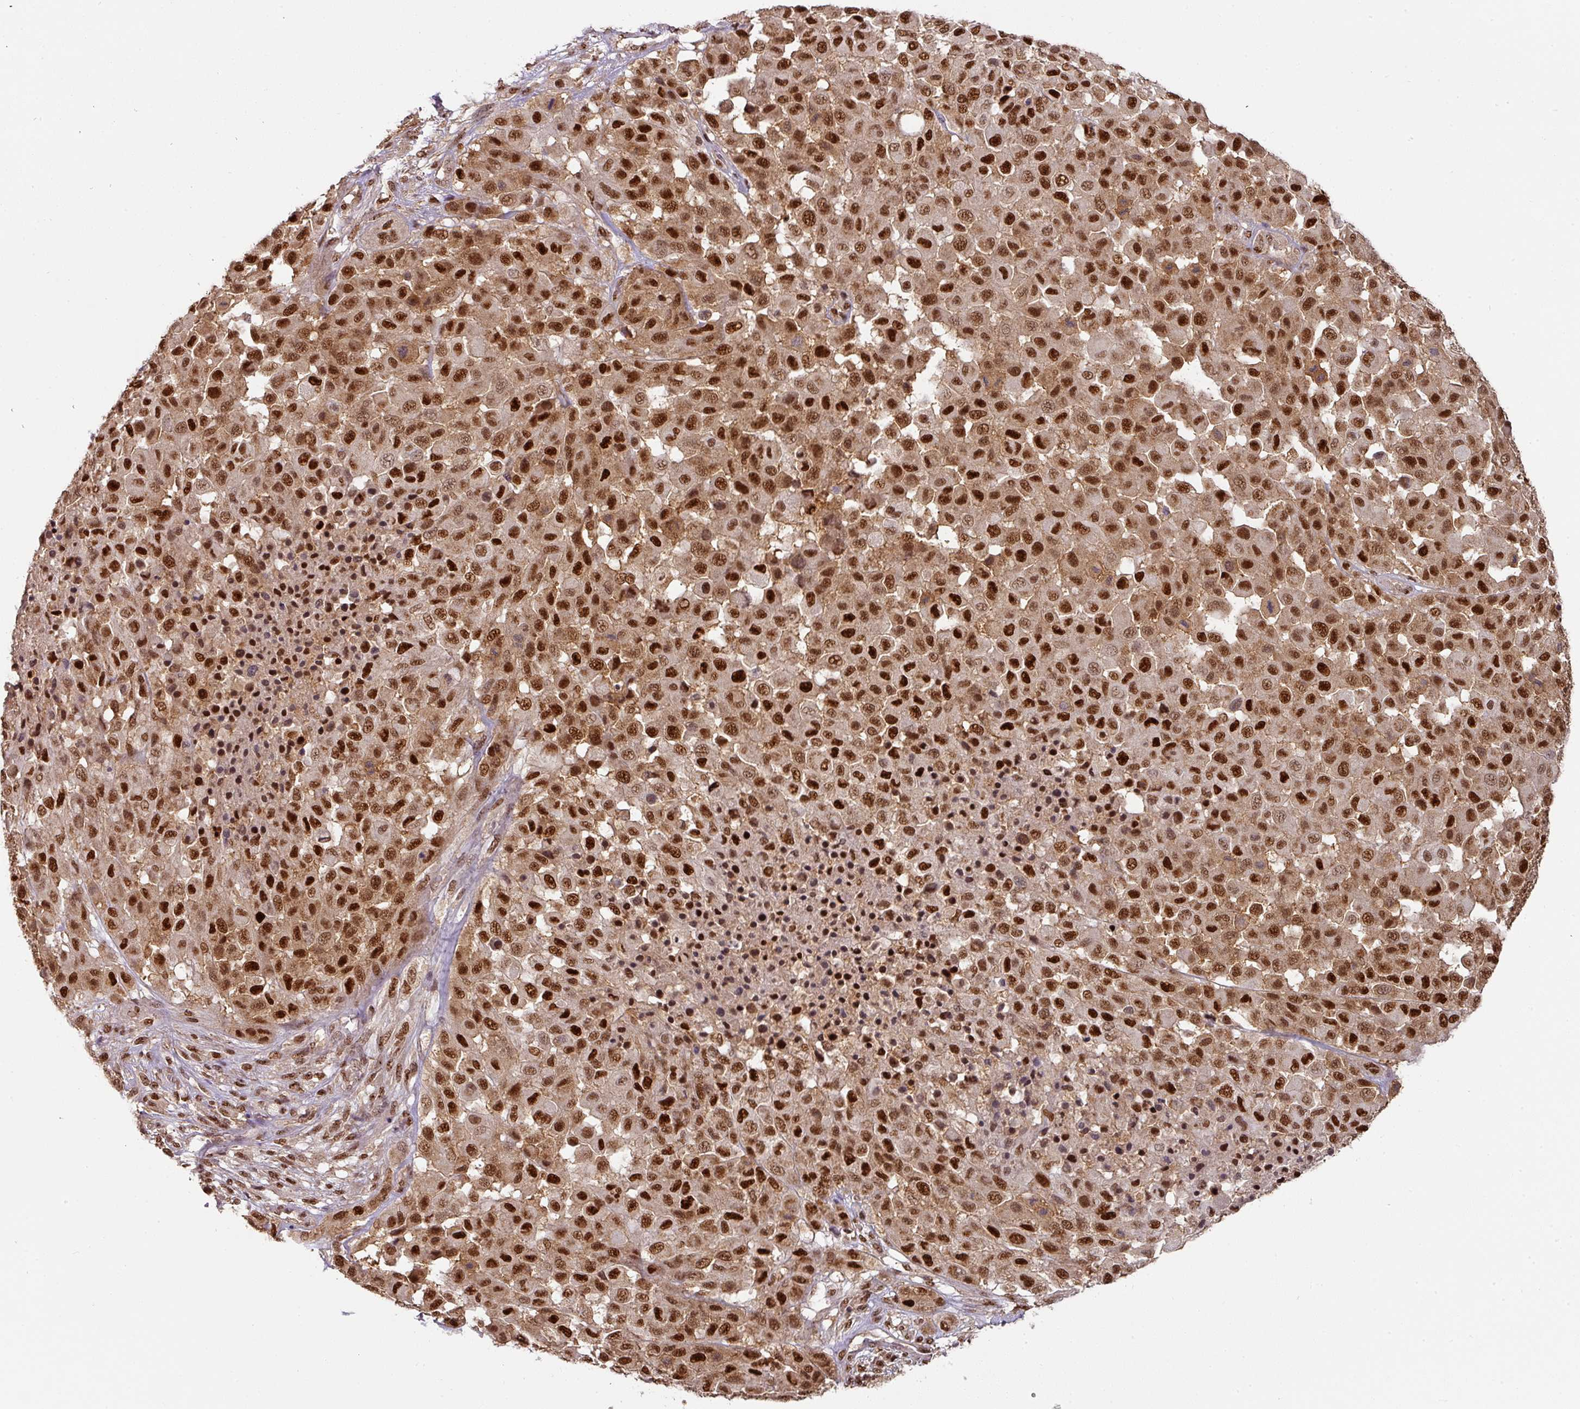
{"staining": {"intensity": "strong", "quantity": ">75%", "location": "cytoplasmic/membranous,nuclear"}, "tissue": "melanoma", "cell_type": "Tumor cells", "image_type": "cancer", "snomed": [{"axis": "morphology", "description": "Malignant melanoma, Metastatic site"}, {"axis": "topography", "description": "Skin"}], "caption": "Protein staining demonstrates strong cytoplasmic/membranous and nuclear expression in about >75% of tumor cells in melanoma.", "gene": "RANBP9", "patient": {"sex": "female", "age": 81}}